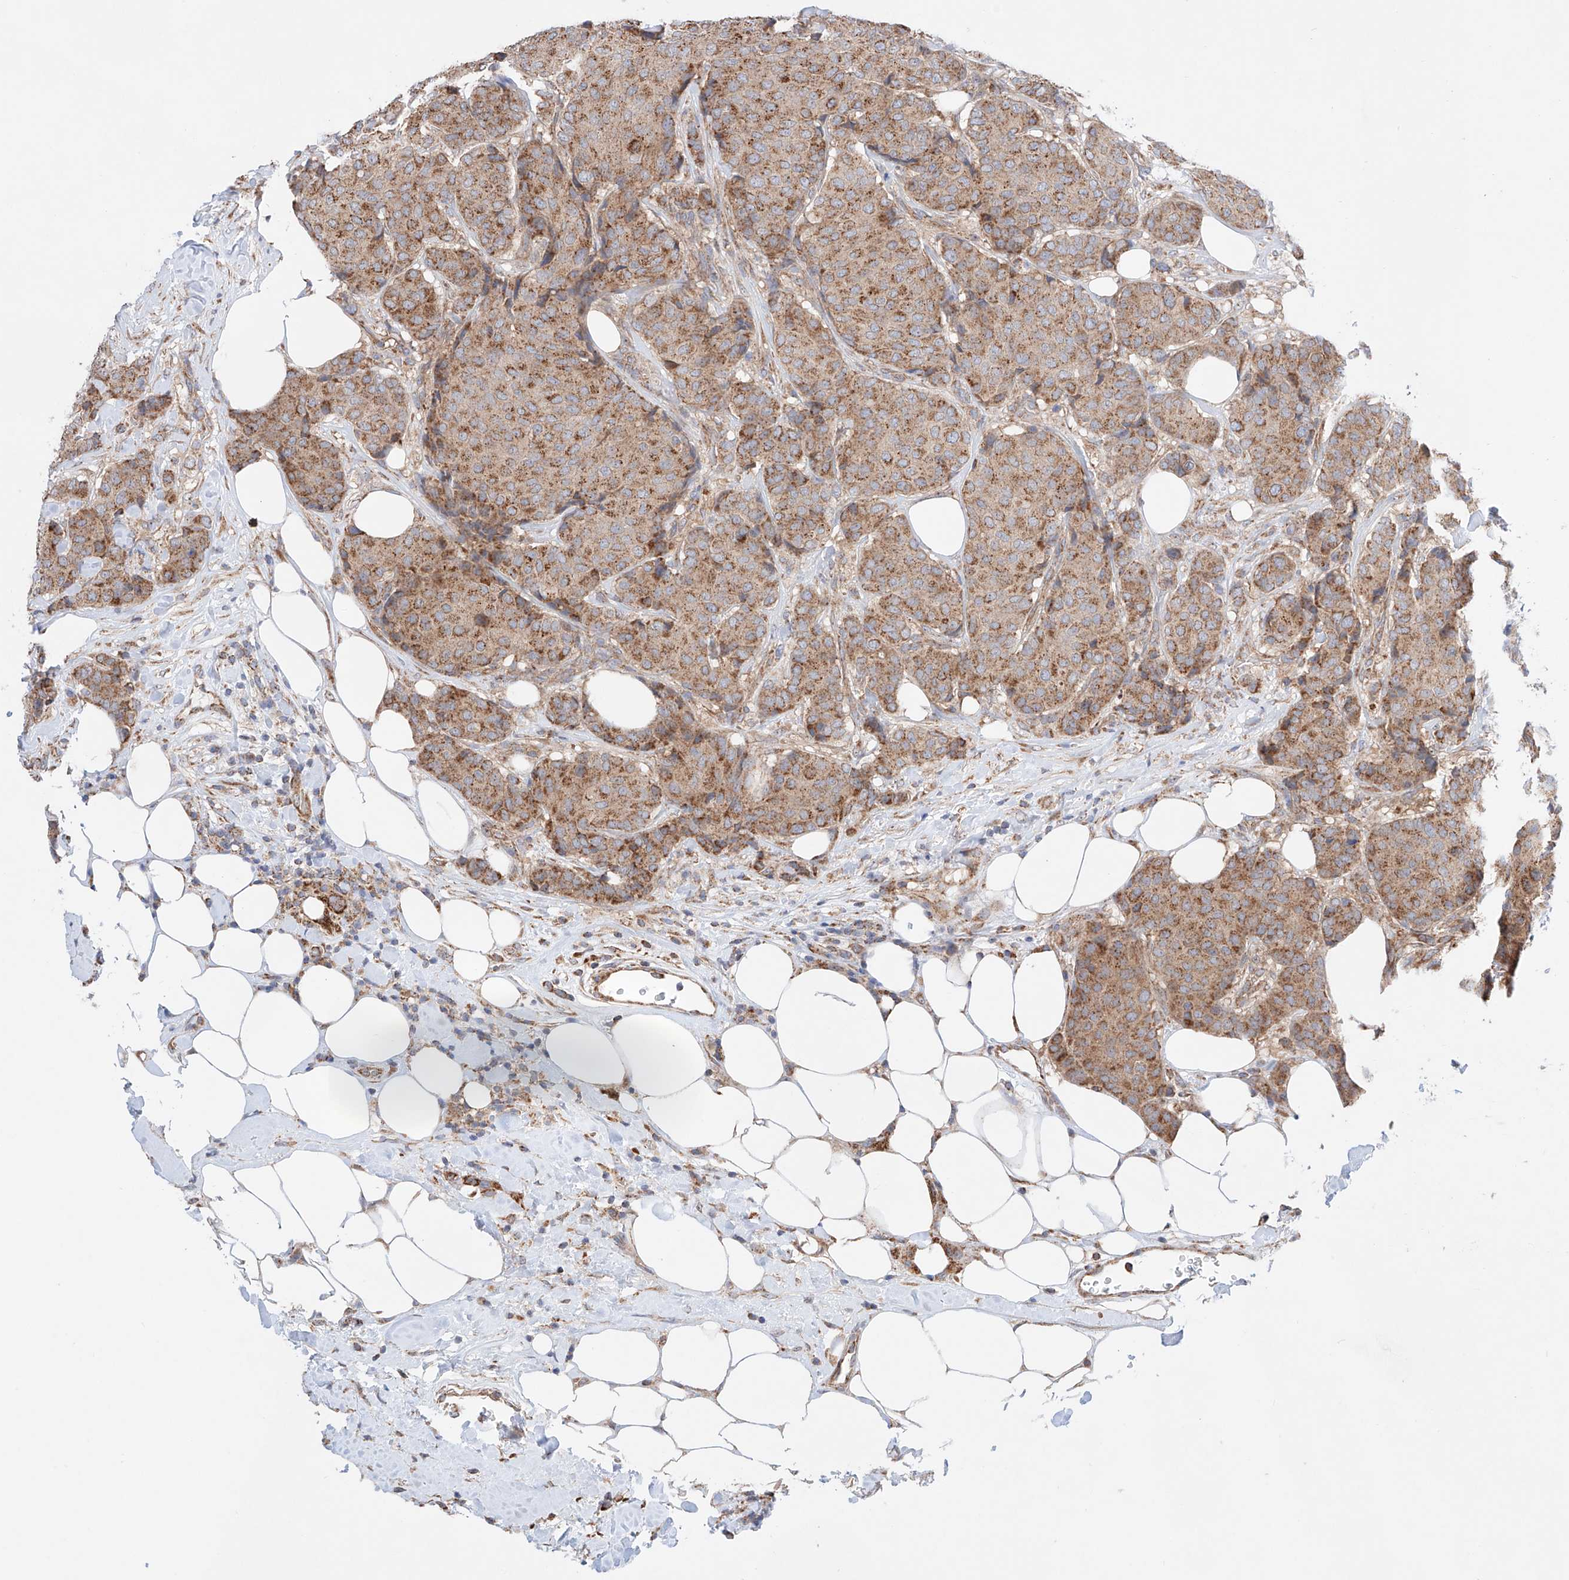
{"staining": {"intensity": "moderate", "quantity": ">75%", "location": "cytoplasmic/membranous"}, "tissue": "breast cancer", "cell_type": "Tumor cells", "image_type": "cancer", "snomed": [{"axis": "morphology", "description": "Duct carcinoma"}, {"axis": "topography", "description": "Breast"}], "caption": "Immunohistochemical staining of human intraductal carcinoma (breast) exhibits moderate cytoplasmic/membranous protein expression in about >75% of tumor cells.", "gene": "KTI12", "patient": {"sex": "female", "age": 75}}